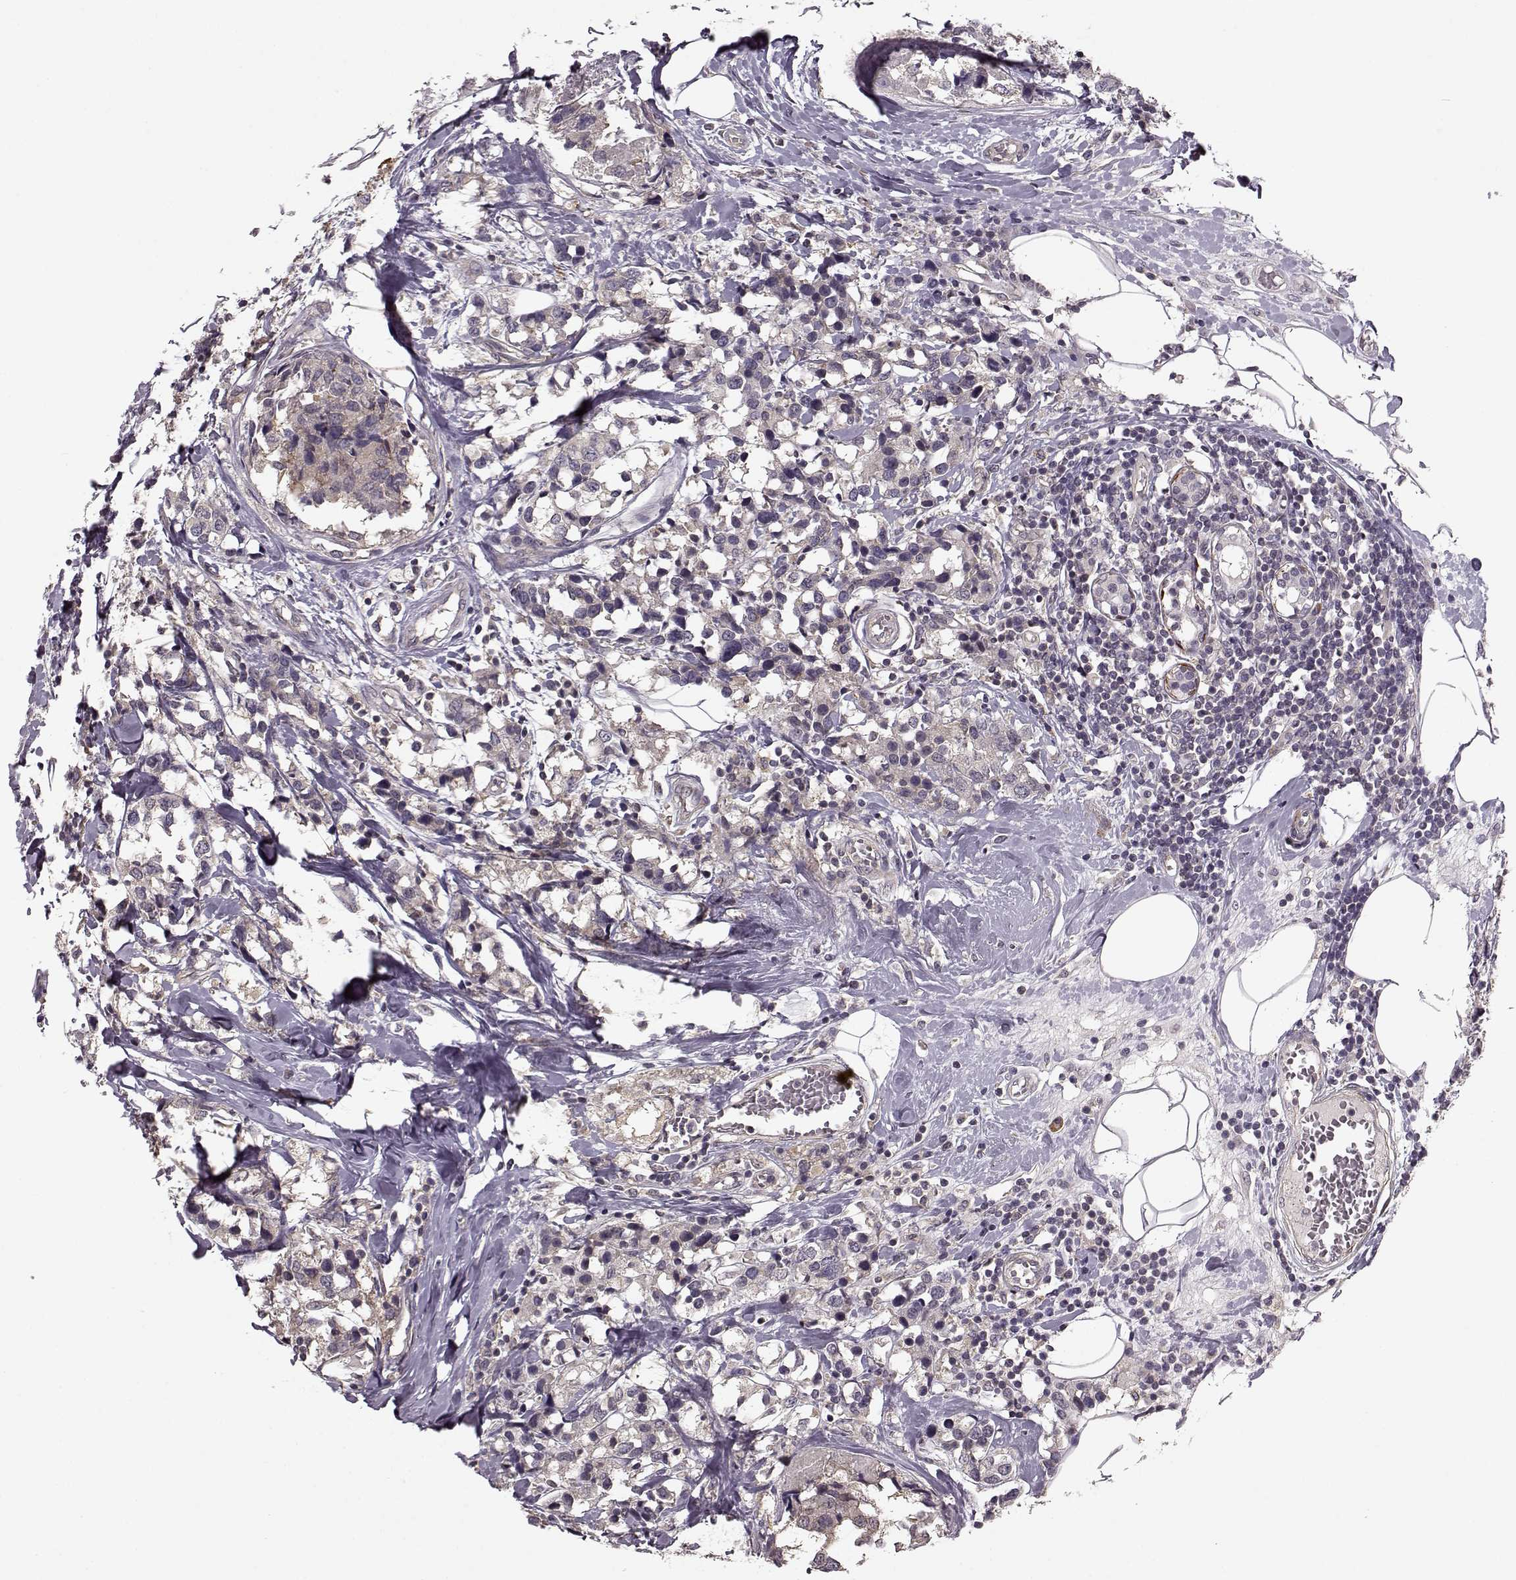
{"staining": {"intensity": "negative", "quantity": "none", "location": "none"}, "tissue": "breast cancer", "cell_type": "Tumor cells", "image_type": "cancer", "snomed": [{"axis": "morphology", "description": "Lobular carcinoma"}, {"axis": "topography", "description": "Breast"}], "caption": "The micrograph shows no staining of tumor cells in breast lobular carcinoma.", "gene": "SLAIN2", "patient": {"sex": "female", "age": 59}}